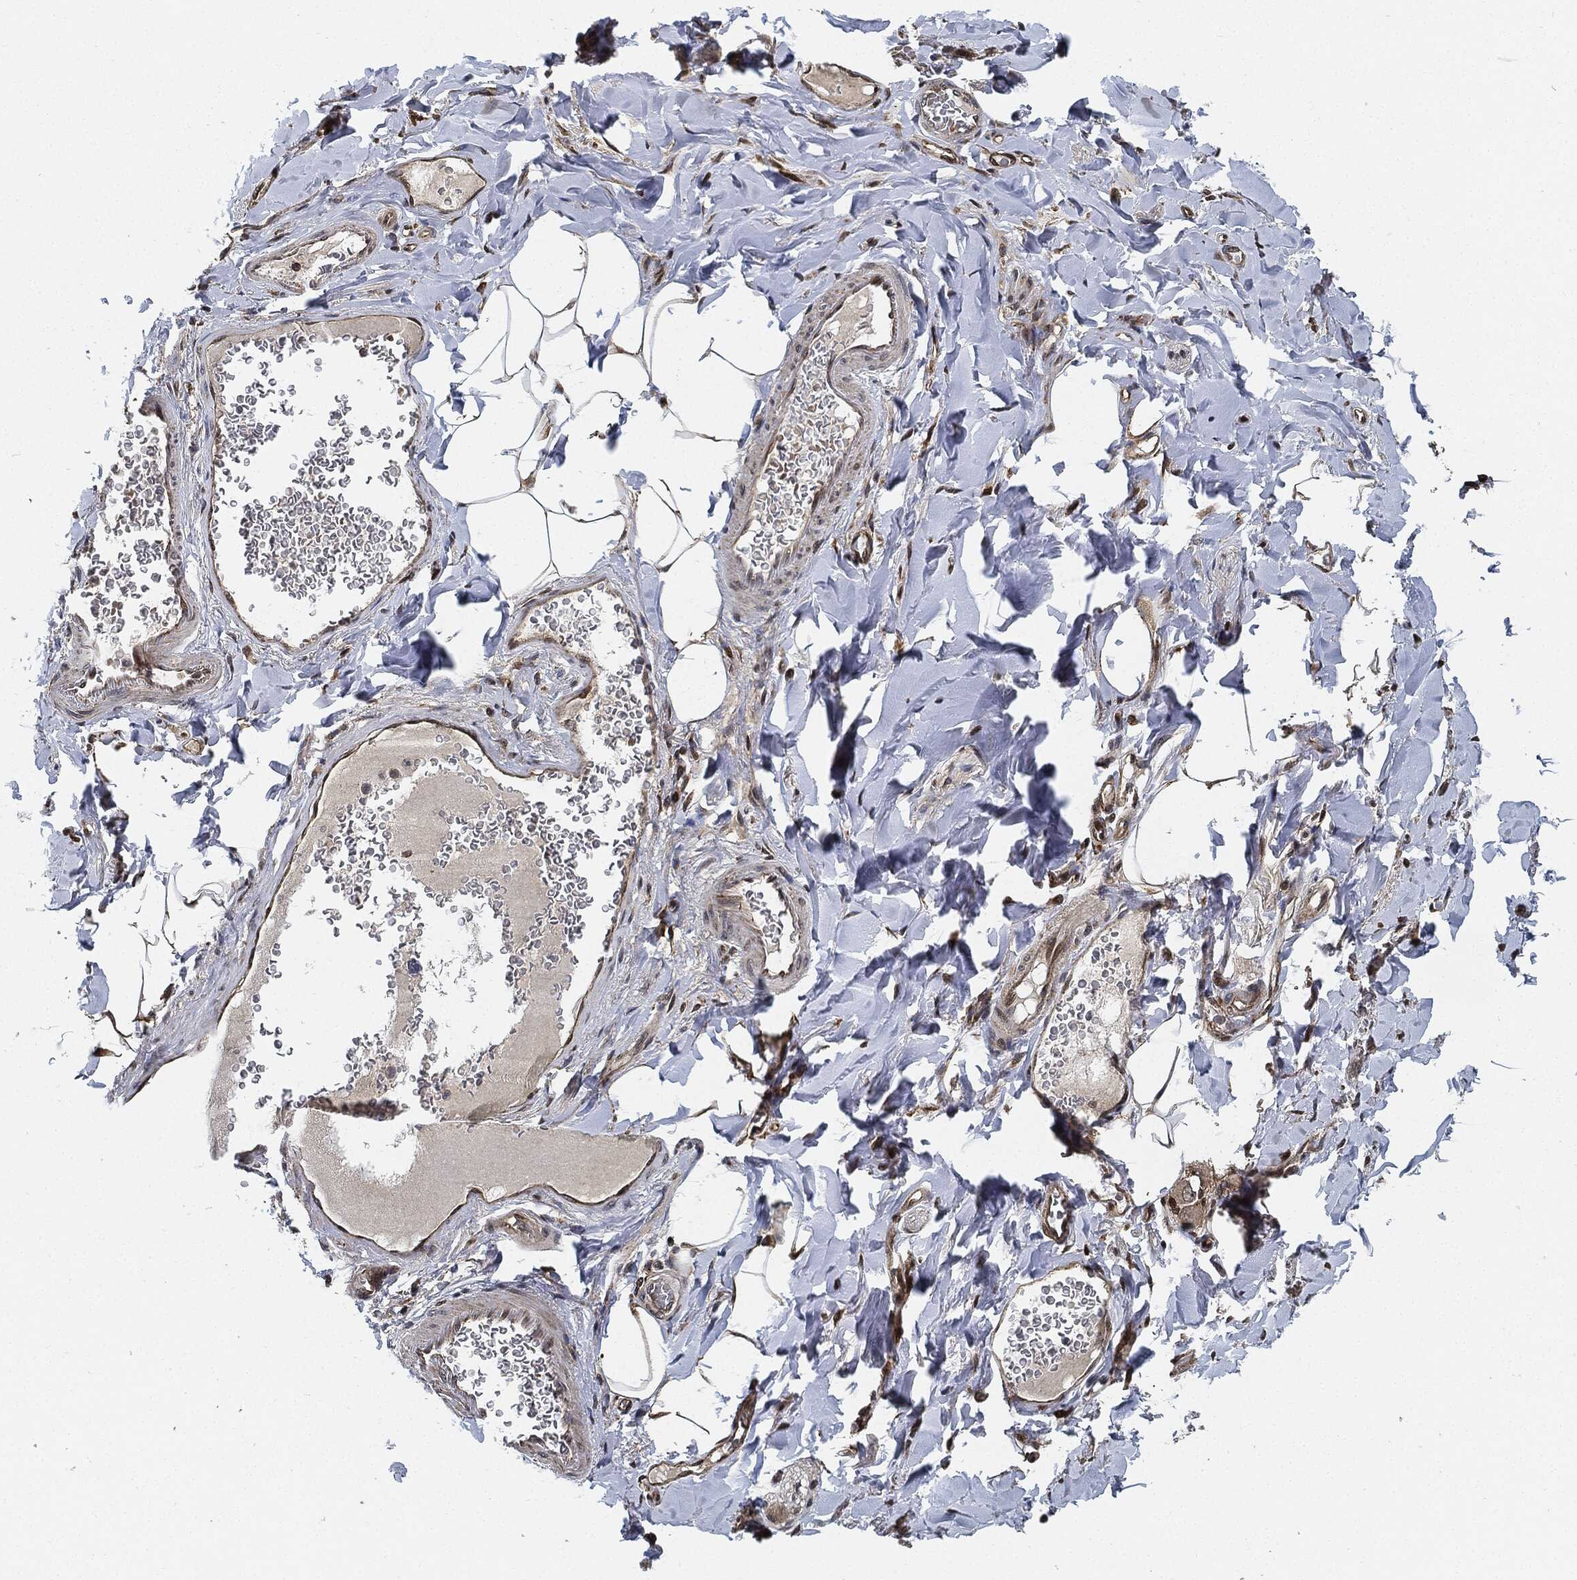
{"staining": {"intensity": "negative", "quantity": "none", "location": "none"}, "tissue": "adipose tissue", "cell_type": "Adipocytes", "image_type": "normal", "snomed": [{"axis": "morphology", "description": "Normal tissue, NOS"}, {"axis": "topography", "description": "Smooth muscle"}, {"axis": "topography", "description": "Duodenum"}, {"axis": "topography", "description": "Peripheral nerve tissue"}], "caption": "A micrograph of adipose tissue stained for a protein demonstrates no brown staining in adipocytes. (DAB immunohistochemistry visualized using brightfield microscopy, high magnification).", "gene": "RNASEL", "patient": {"sex": "female", "age": 61}}